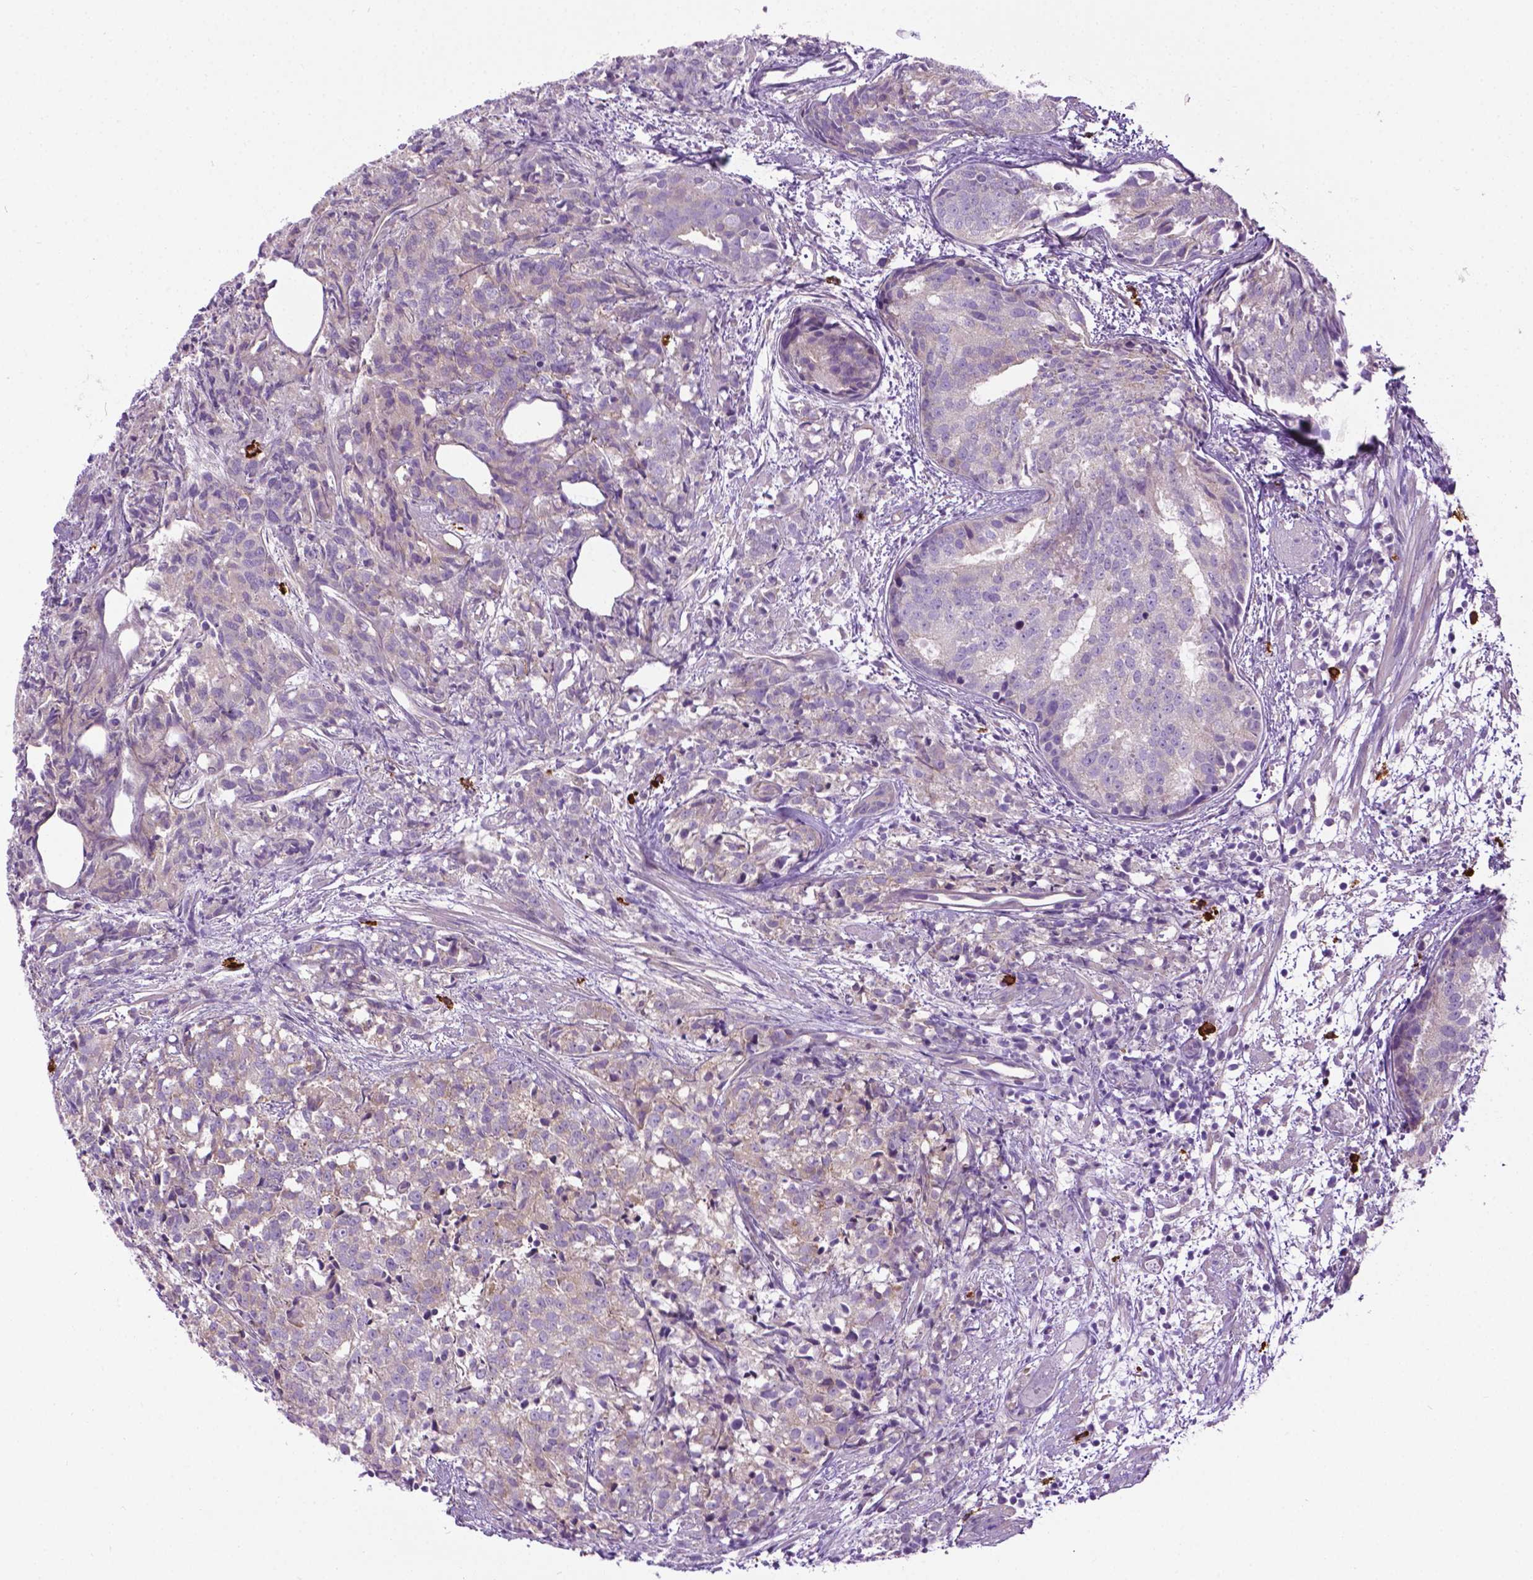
{"staining": {"intensity": "weak", "quantity": "<25%", "location": "cytoplasmic/membranous"}, "tissue": "prostate cancer", "cell_type": "Tumor cells", "image_type": "cancer", "snomed": [{"axis": "morphology", "description": "Adenocarcinoma, High grade"}, {"axis": "topography", "description": "Prostate"}], "caption": "Immunohistochemical staining of human prostate cancer (adenocarcinoma (high-grade)) displays no significant staining in tumor cells. Brightfield microscopy of immunohistochemistry stained with DAB (brown) and hematoxylin (blue), captured at high magnification.", "gene": "SPECC1L", "patient": {"sex": "male", "age": 58}}